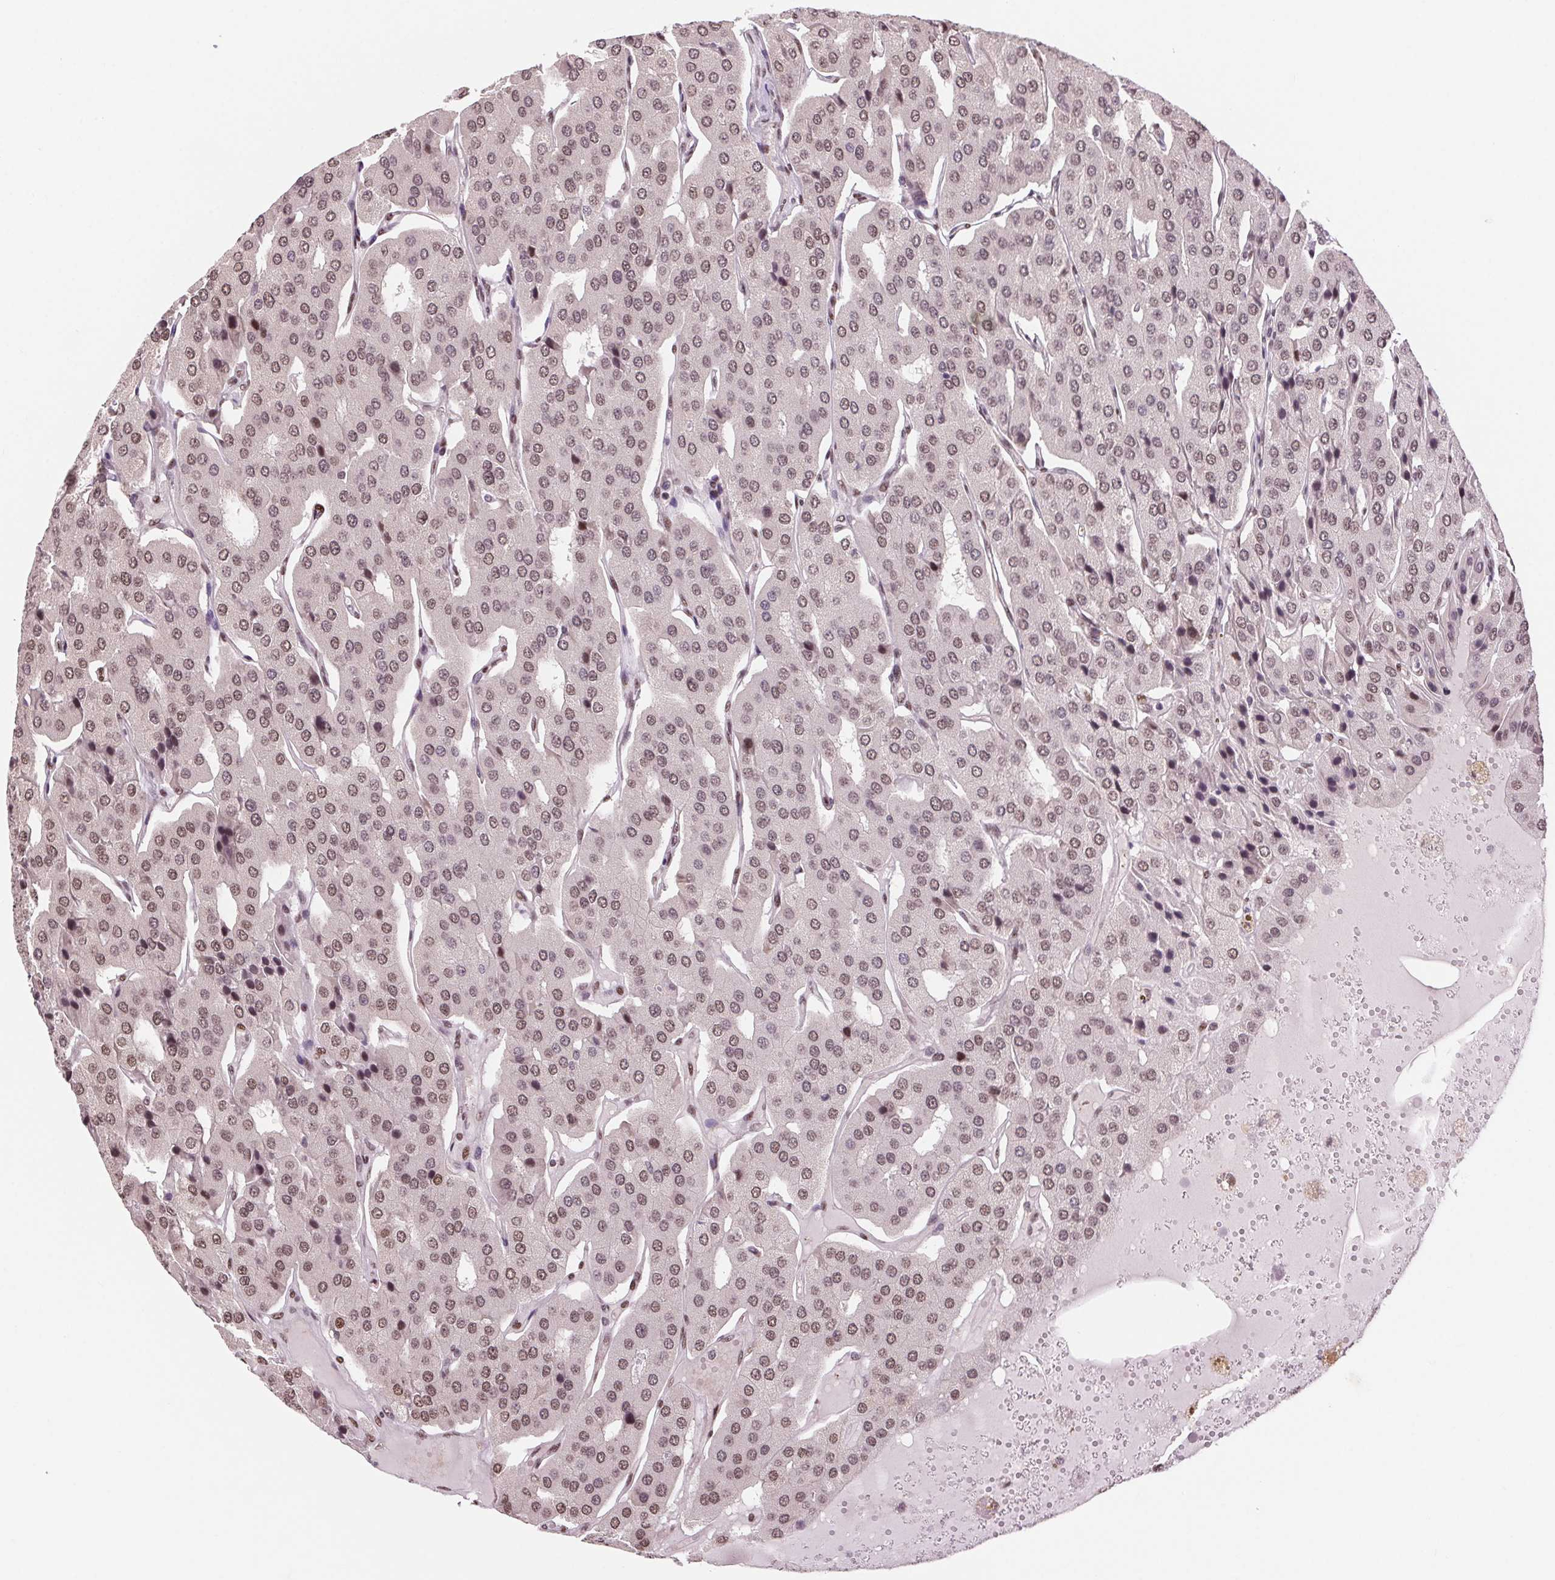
{"staining": {"intensity": "weak", "quantity": ">75%", "location": "nuclear"}, "tissue": "parathyroid gland", "cell_type": "Glandular cells", "image_type": "normal", "snomed": [{"axis": "morphology", "description": "Normal tissue, NOS"}, {"axis": "morphology", "description": "Adenoma, NOS"}, {"axis": "topography", "description": "Parathyroid gland"}], "caption": "DAB (3,3'-diaminobenzidine) immunohistochemical staining of unremarkable human parathyroid gland reveals weak nuclear protein expression in approximately >75% of glandular cells. (DAB (3,3'-diaminobenzidine) = brown stain, brightfield microscopy at high magnification).", "gene": "RAD23A", "patient": {"sex": "female", "age": 86}}